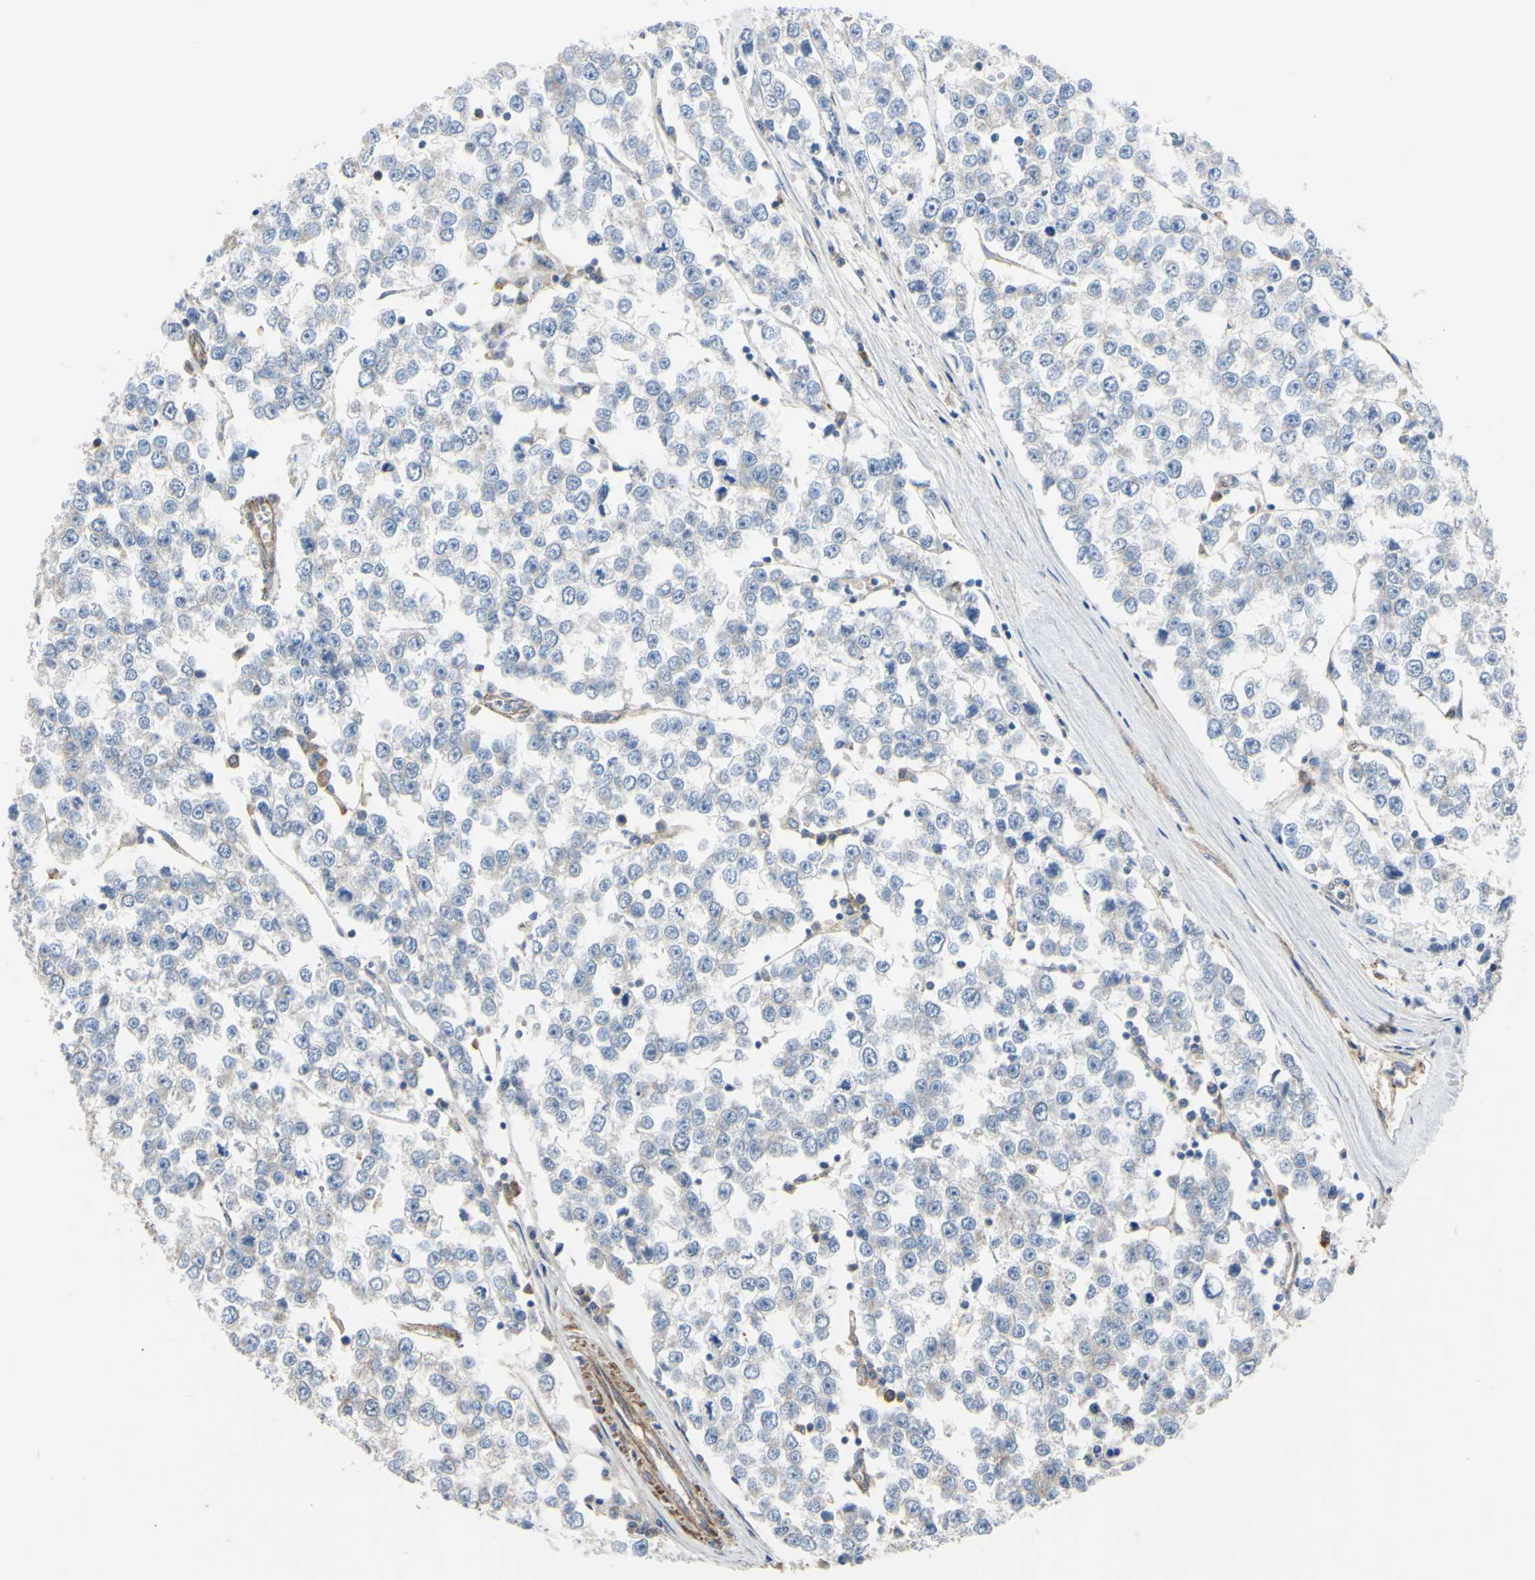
{"staining": {"intensity": "negative", "quantity": "none", "location": "none"}, "tissue": "testis cancer", "cell_type": "Tumor cells", "image_type": "cancer", "snomed": [{"axis": "morphology", "description": "Seminoma, NOS"}, {"axis": "morphology", "description": "Carcinoma, Embryonal, NOS"}, {"axis": "topography", "description": "Testis"}], "caption": "Immunohistochemistry (IHC) image of testis cancer stained for a protein (brown), which shows no staining in tumor cells.", "gene": "BECN1", "patient": {"sex": "male", "age": 52}}